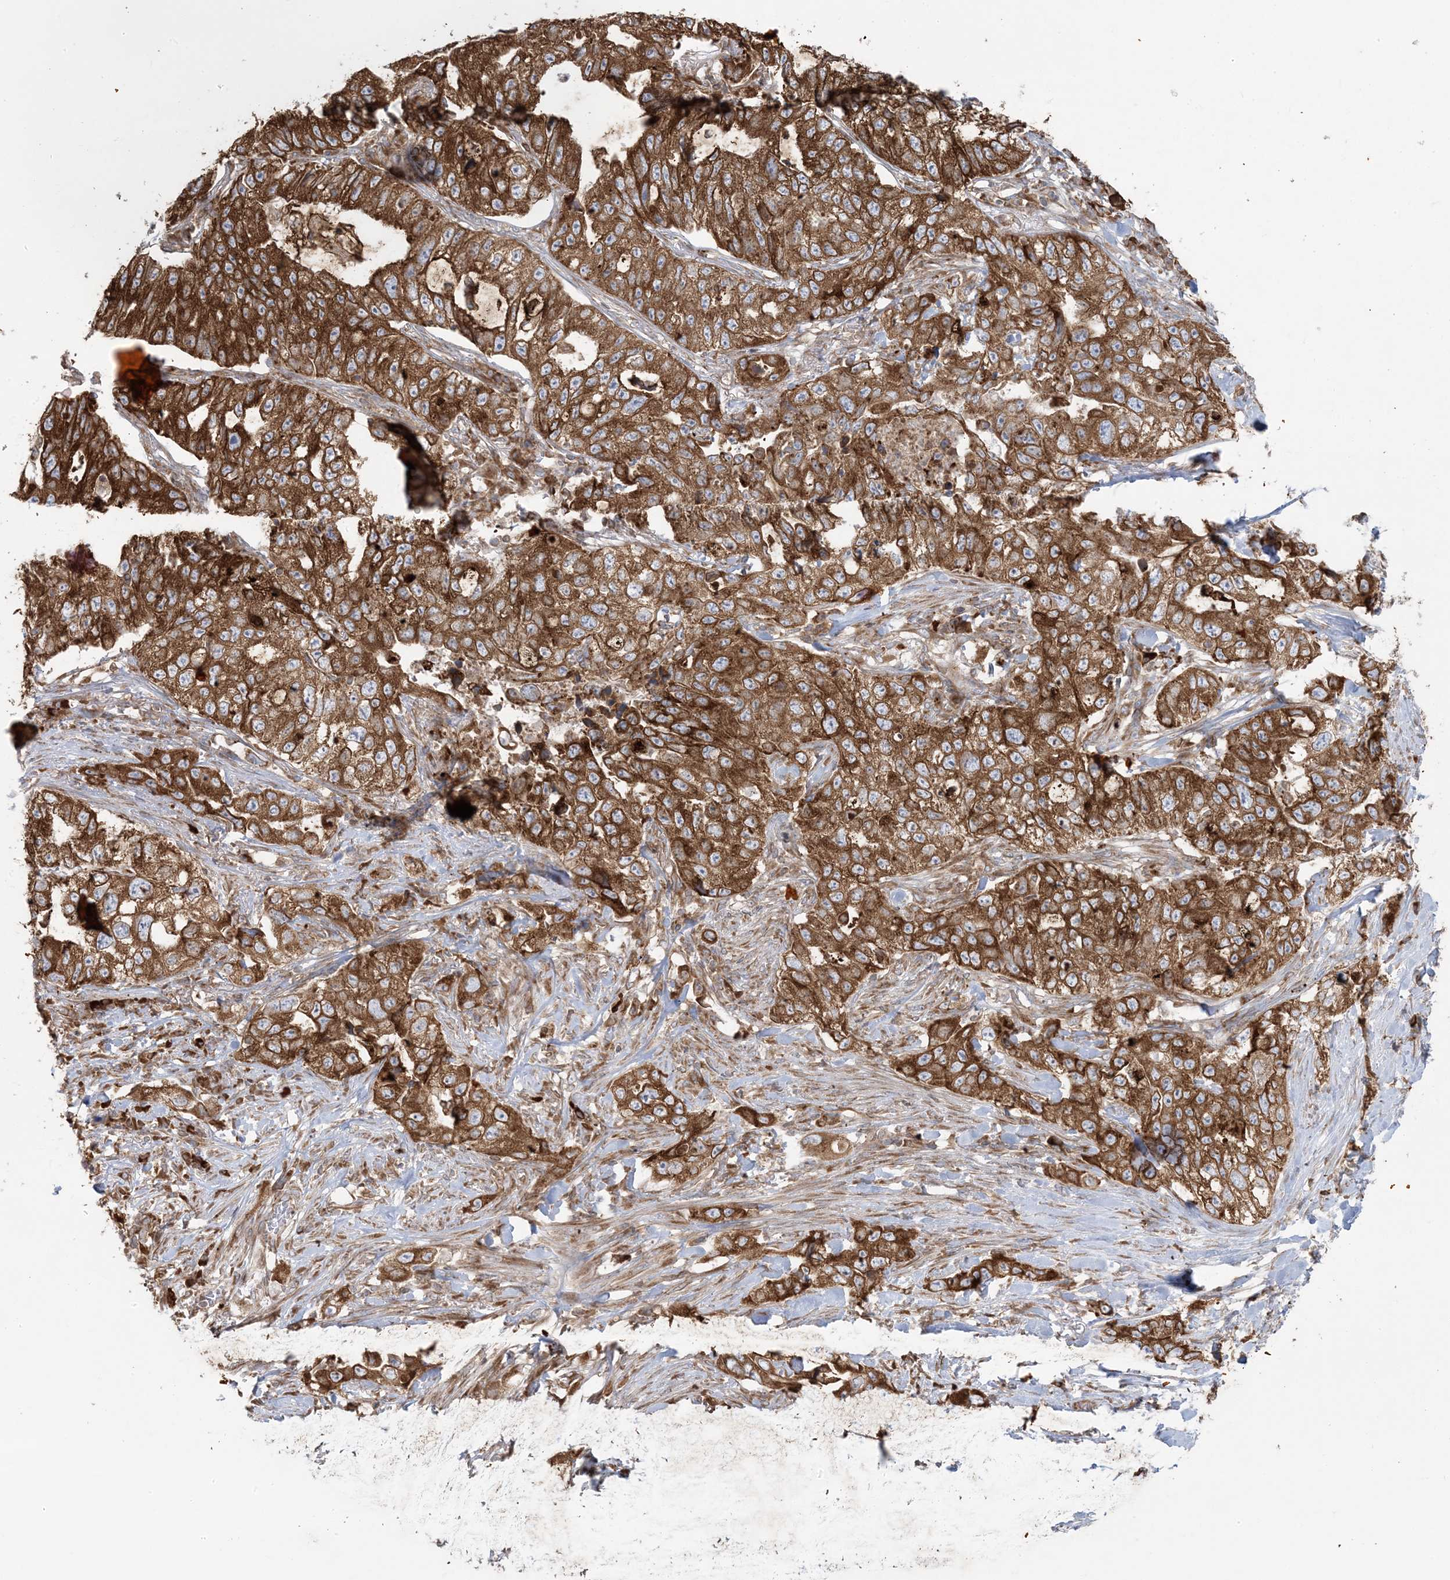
{"staining": {"intensity": "strong", "quantity": ">75%", "location": "cytoplasmic/membranous"}, "tissue": "lung cancer", "cell_type": "Tumor cells", "image_type": "cancer", "snomed": [{"axis": "morphology", "description": "Adenocarcinoma, NOS"}, {"axis": "topography", "description": "Lung"}], "caption": "Human adenocarcinoma (lung) stained with a protein marker reveals strong staining in tumor cells.", "gene": "UBXN4", "patient": {"sex": "female", "age": 51}}